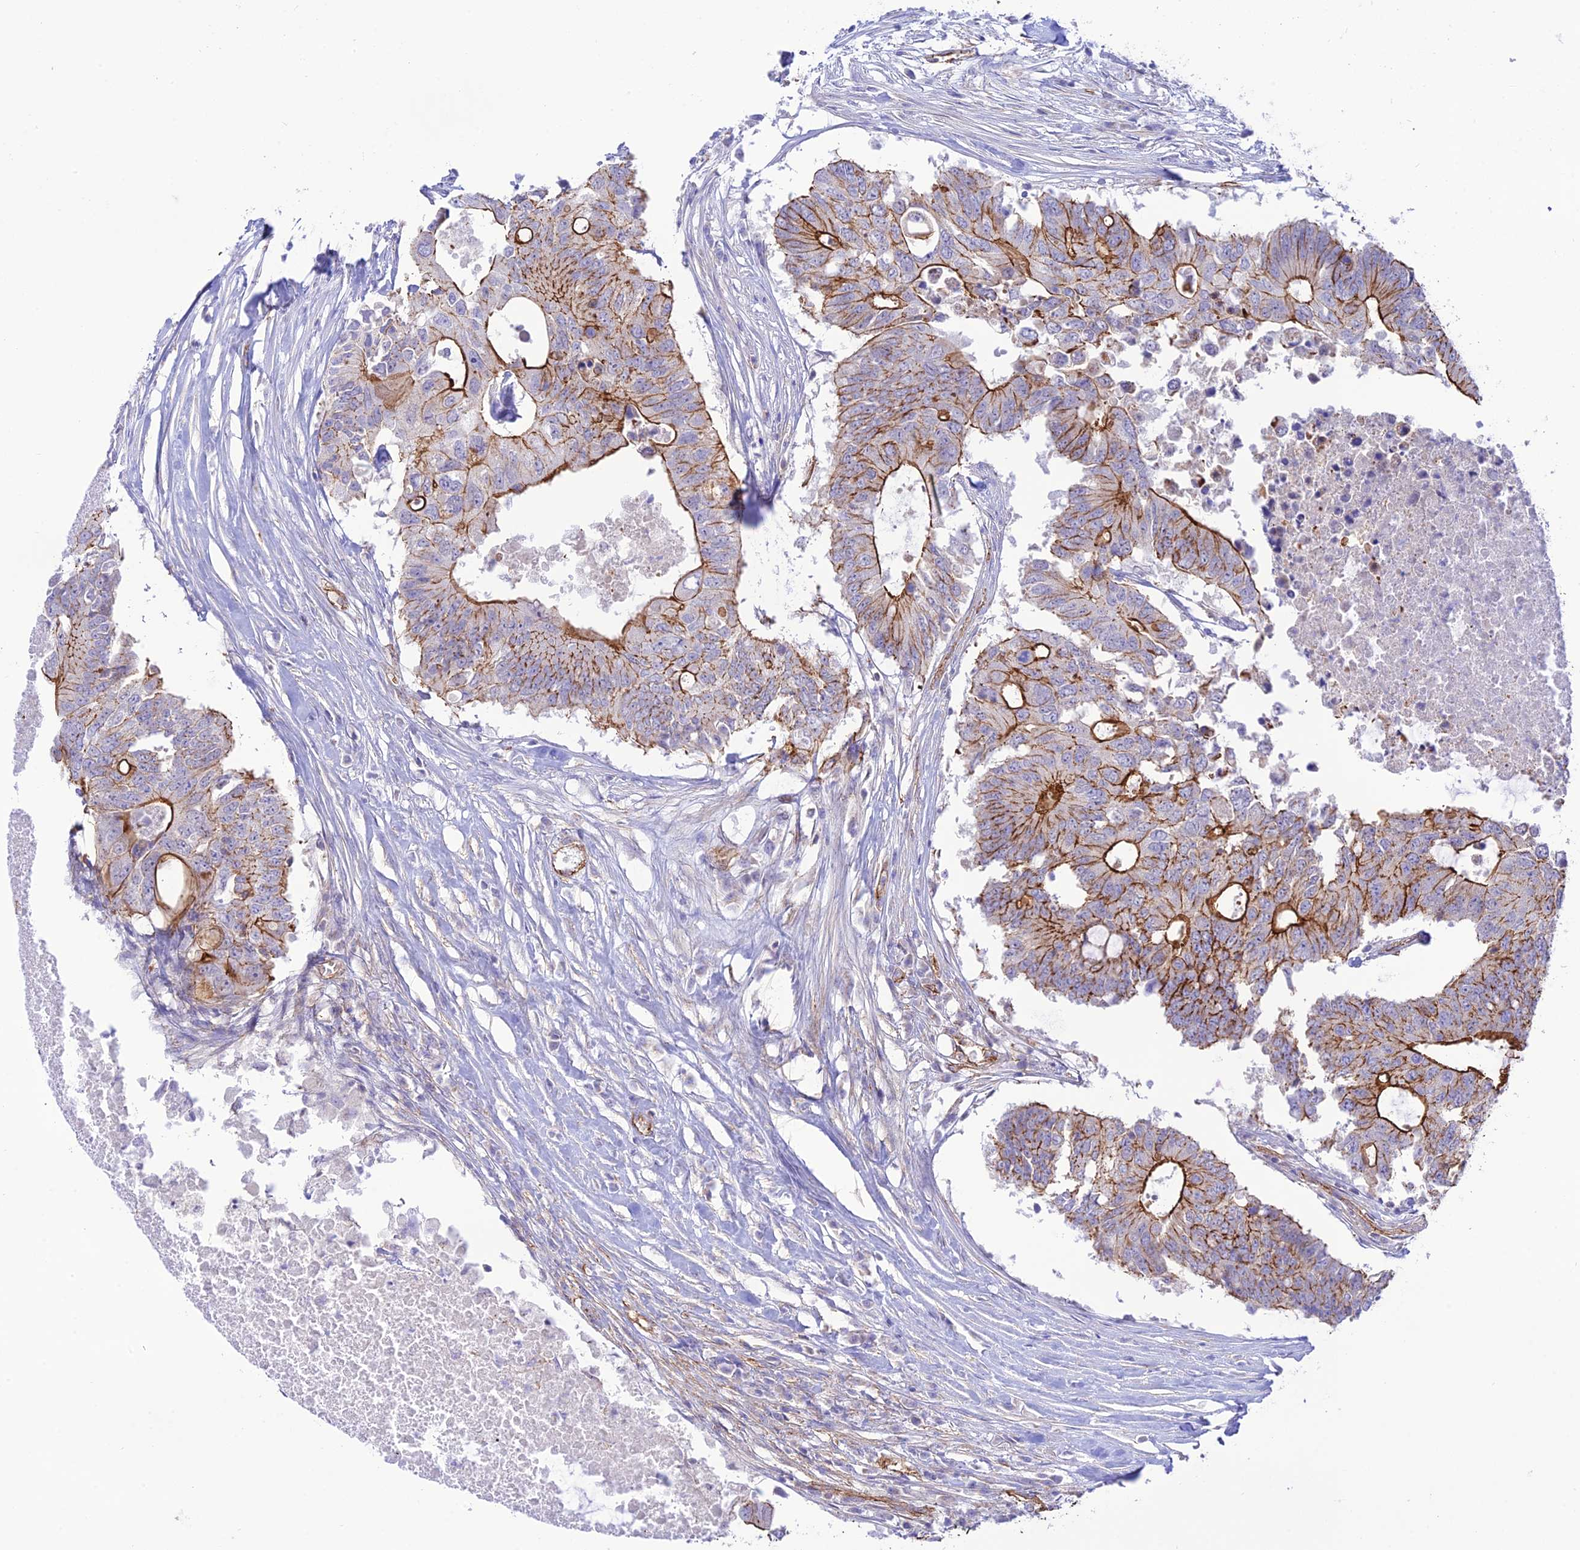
{"staining": {"intensity": "strong", "quantity": "<25%", "location": "cytoplasmic/membranous"}, "tissue": "colorectal cancer", "cell_type": "Tumor cells", "image_type": "cancer", "snomed": [{"axis": "morphology", "description": "Adenocarcinoma, NOS"}, {"axis": "topography", "description": "Colon"}], "caption": "IHC of human adenocarcinoma (colorectal) demonstrates medium levels of strong cytoplasmic/membranous expression in about <25% of tumor cells. (Stains: DAB in brown, nuclei in blue, Microscopy: brightfield microscopy at high magnification).", "gene": "YPEL5", "patient": {"sex": "male", "age": 71}}